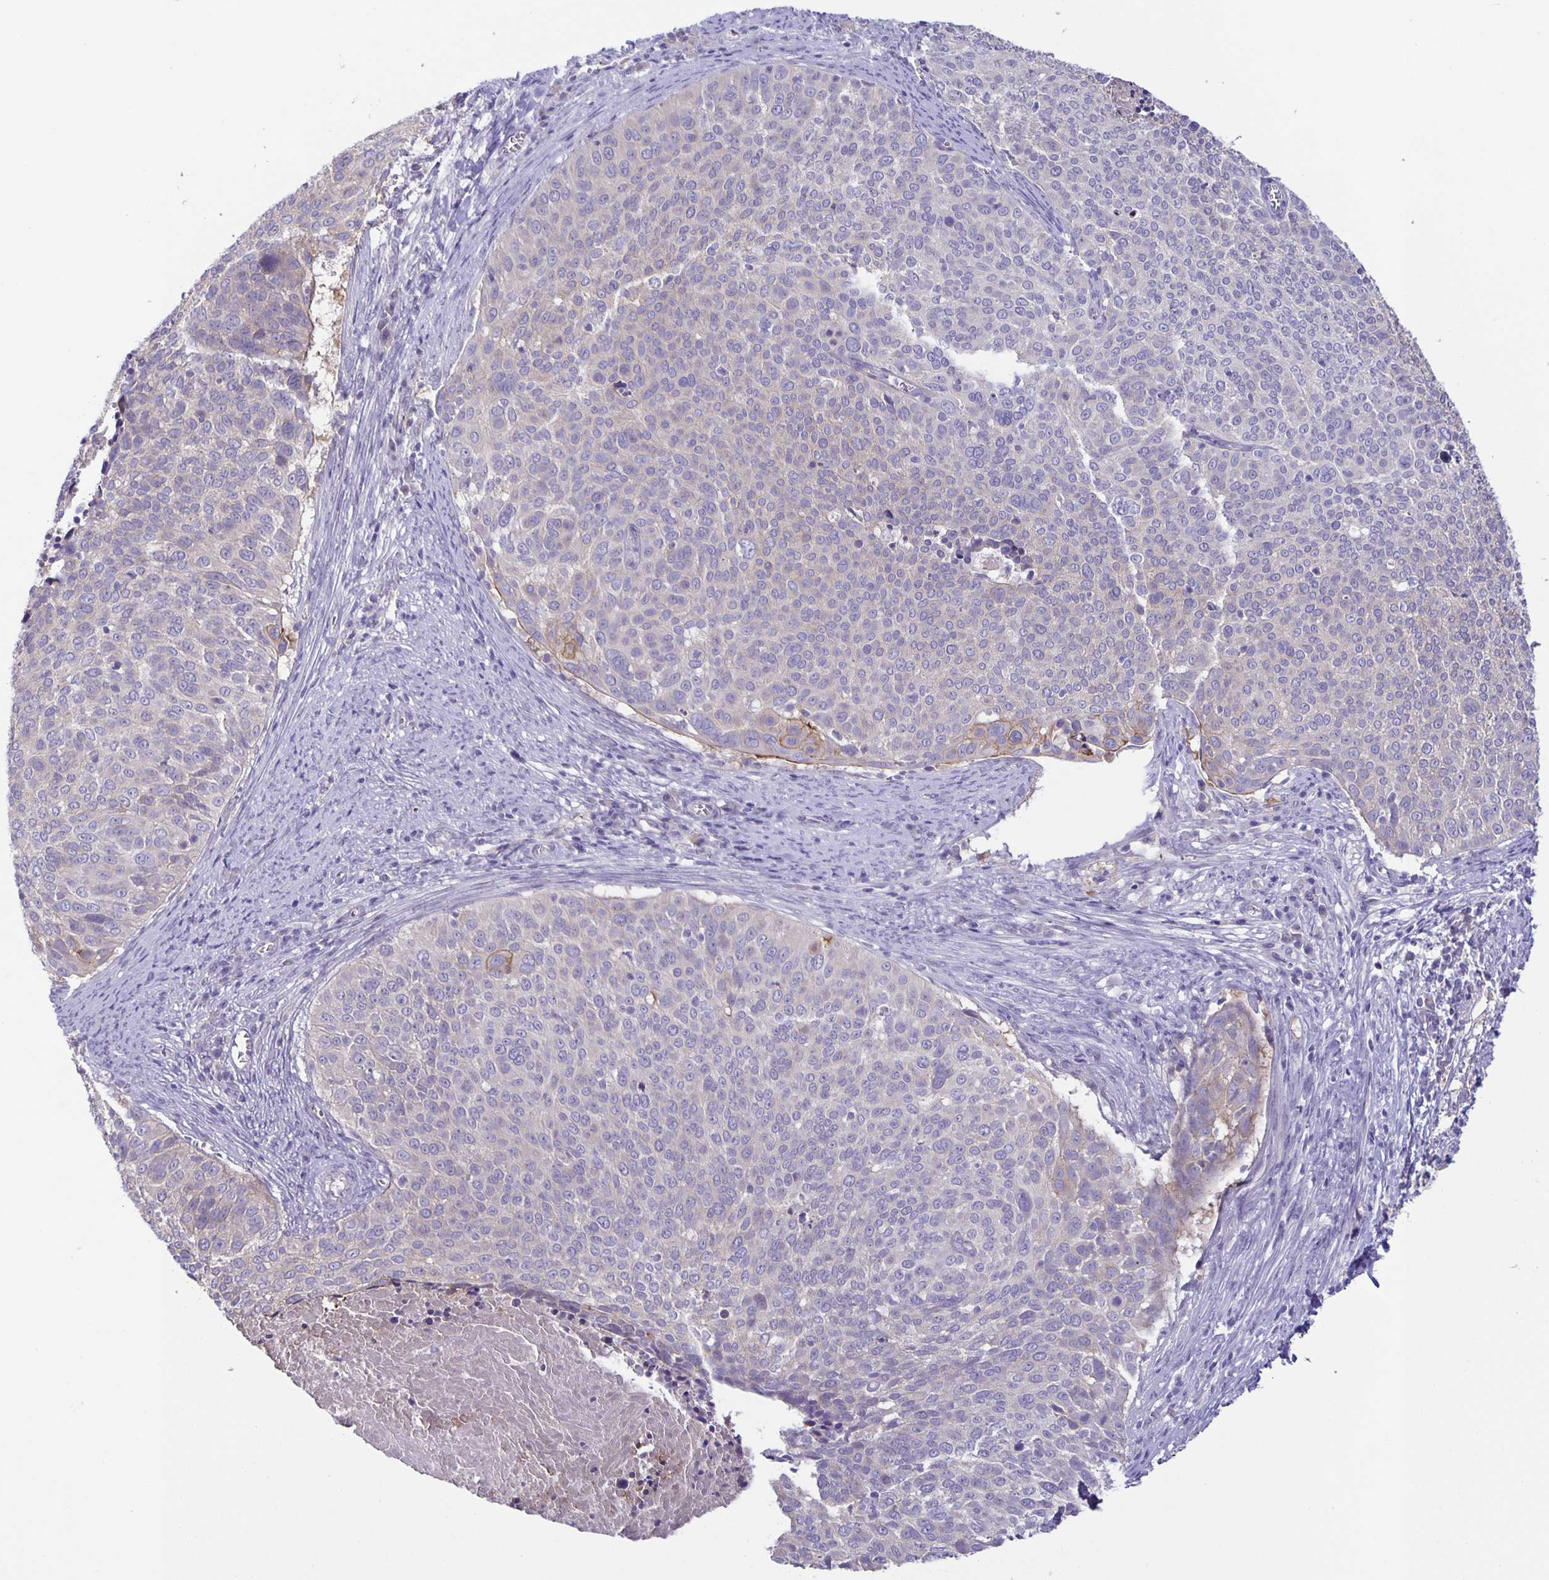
{"staining": {"intensity": "negative", "quantity": "none", "location": "none"}, "tissue": "cervical cancer", "cell_type": "Tumor cells", "image_type": "cancer", "snomed": [{"axis": "morphology", "description": "Squamous cell carcinoma, NOS"}, {"axis": "topography", "description": "Cervix"}], "caption": "Immunohistochemical staining of cervical cancer (squamous cell carcinoma) demonstrates no significant expression in tumor cells.", "gene": "PTPN3", "patient": {"sex": "female", "age": 39}}